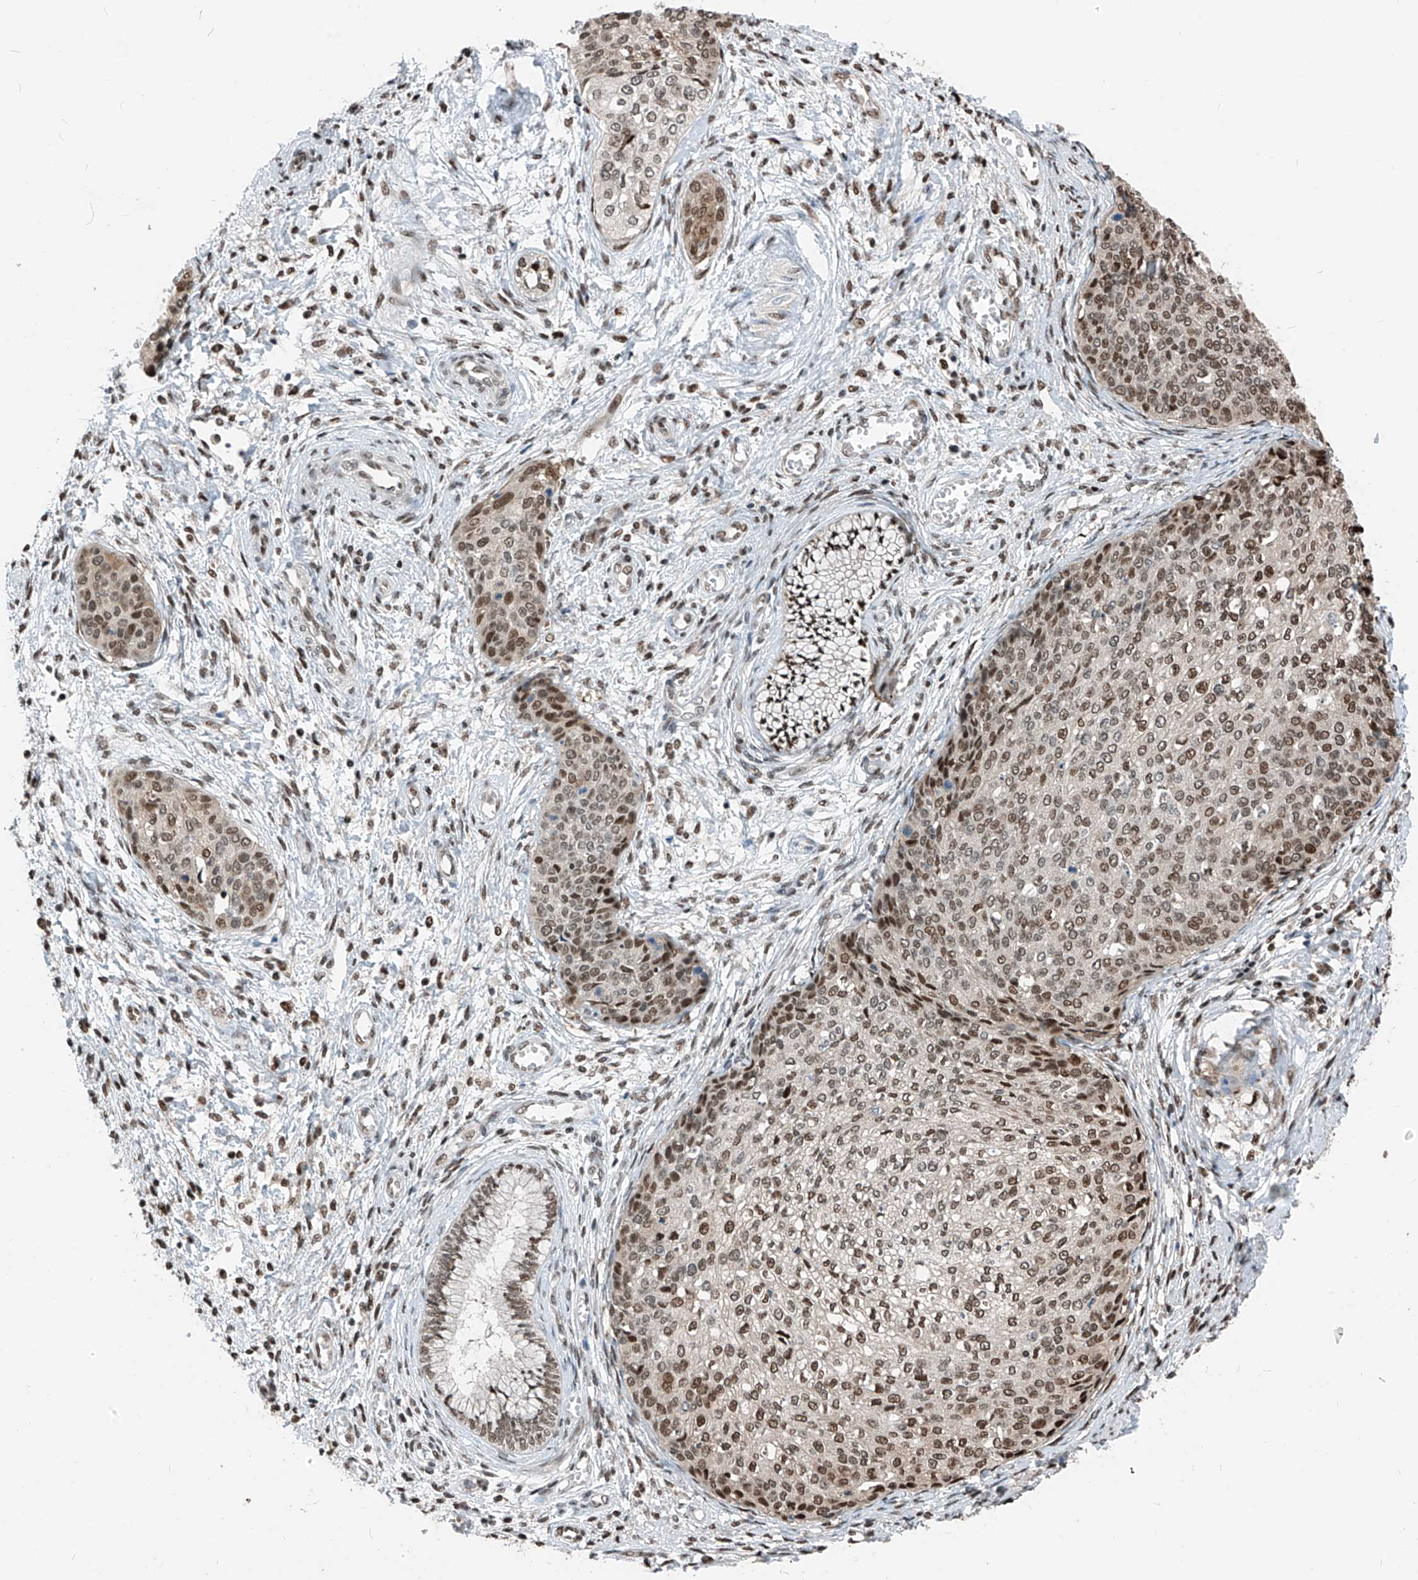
{"staining": {"intensity": "moderate", "quantity": ">75%", "location": "nuclear"}, "tissue": "cervical cancer", "cell_type": "Tumor cells", "image_type": "cancer", "snomed": [{"axis": "morphology", "description": "Squamous cell carcinoma, NOS"}, {"axis": "topography", "description": "Cervix"}], "caption": "Immunohistochemistry (IHC) image of neoplastic tissue: cervical squamous cell carcinoma stained using immunohistochemistry (IHC) demonstrates medium levels of moderate protein expression localized specifically in the nuclear of tumor cells, appearing as a nuclear brown color.", "gene": "RBP7", "patient": {"sex": "female", "age": 37}}